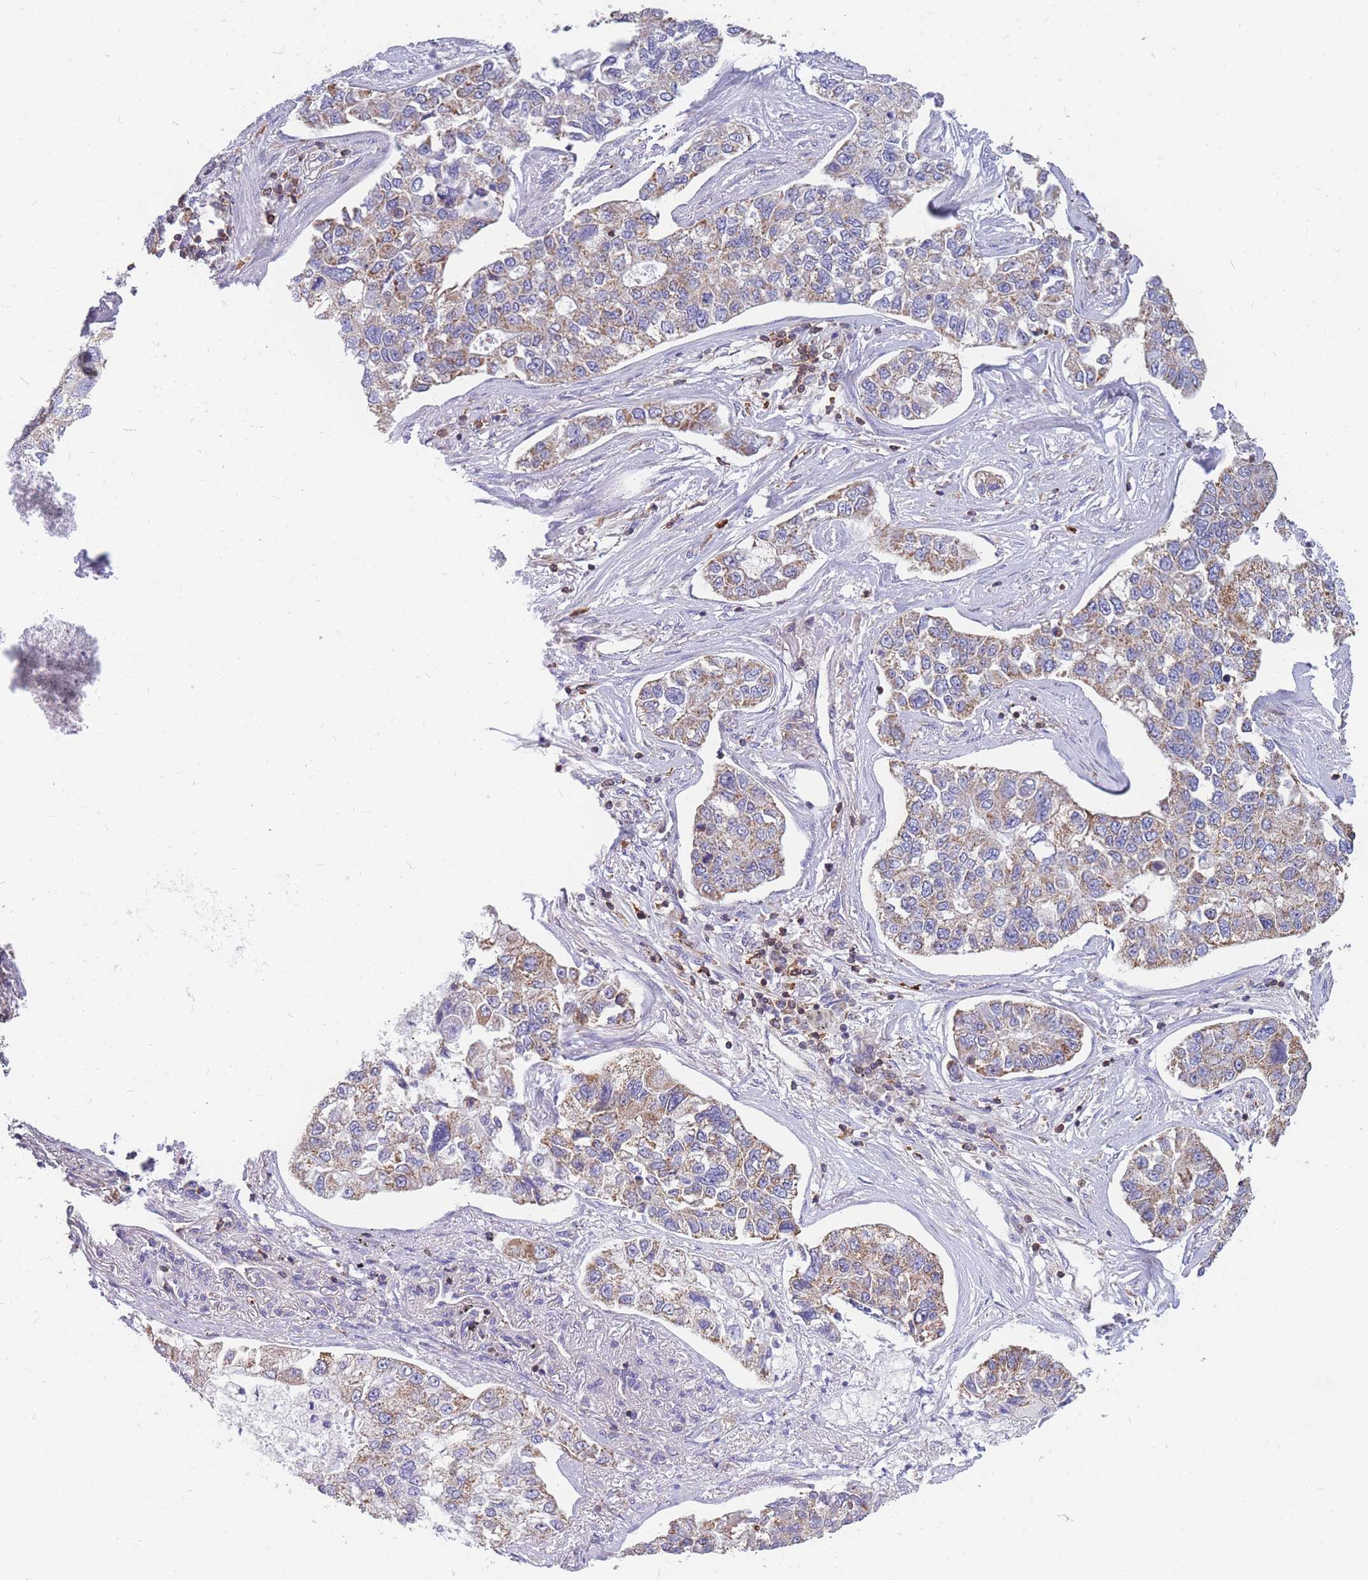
{"staining": {"intensity": "moderate", "quantity": "25%-75%", "location": "cytoplasmic/membranous"}, "tissue": "lung cancer", "cell_type": "Tumor cells", "image_type": "cancer", "snomed": [{"axis": "morphology", "description": "Adenocarcinoma, NOS"}, {"axis": "topography", "description": "Lung"}], "caption": "IHC staining of lung cancer, which displays medium levels of moderate cytoplasmic/membranous expression in about 25%-75% of tumor cells indicating moderate cytoplasmic/membranous protein expression. The staining was performed using DAB (3,3'-diaminobenzidine) (brown) for protein detection and nuclei were counterstained in hematoxylin (blue).", "gene": "MRPL54", "patient": {"sex": "male", "age": 49}}